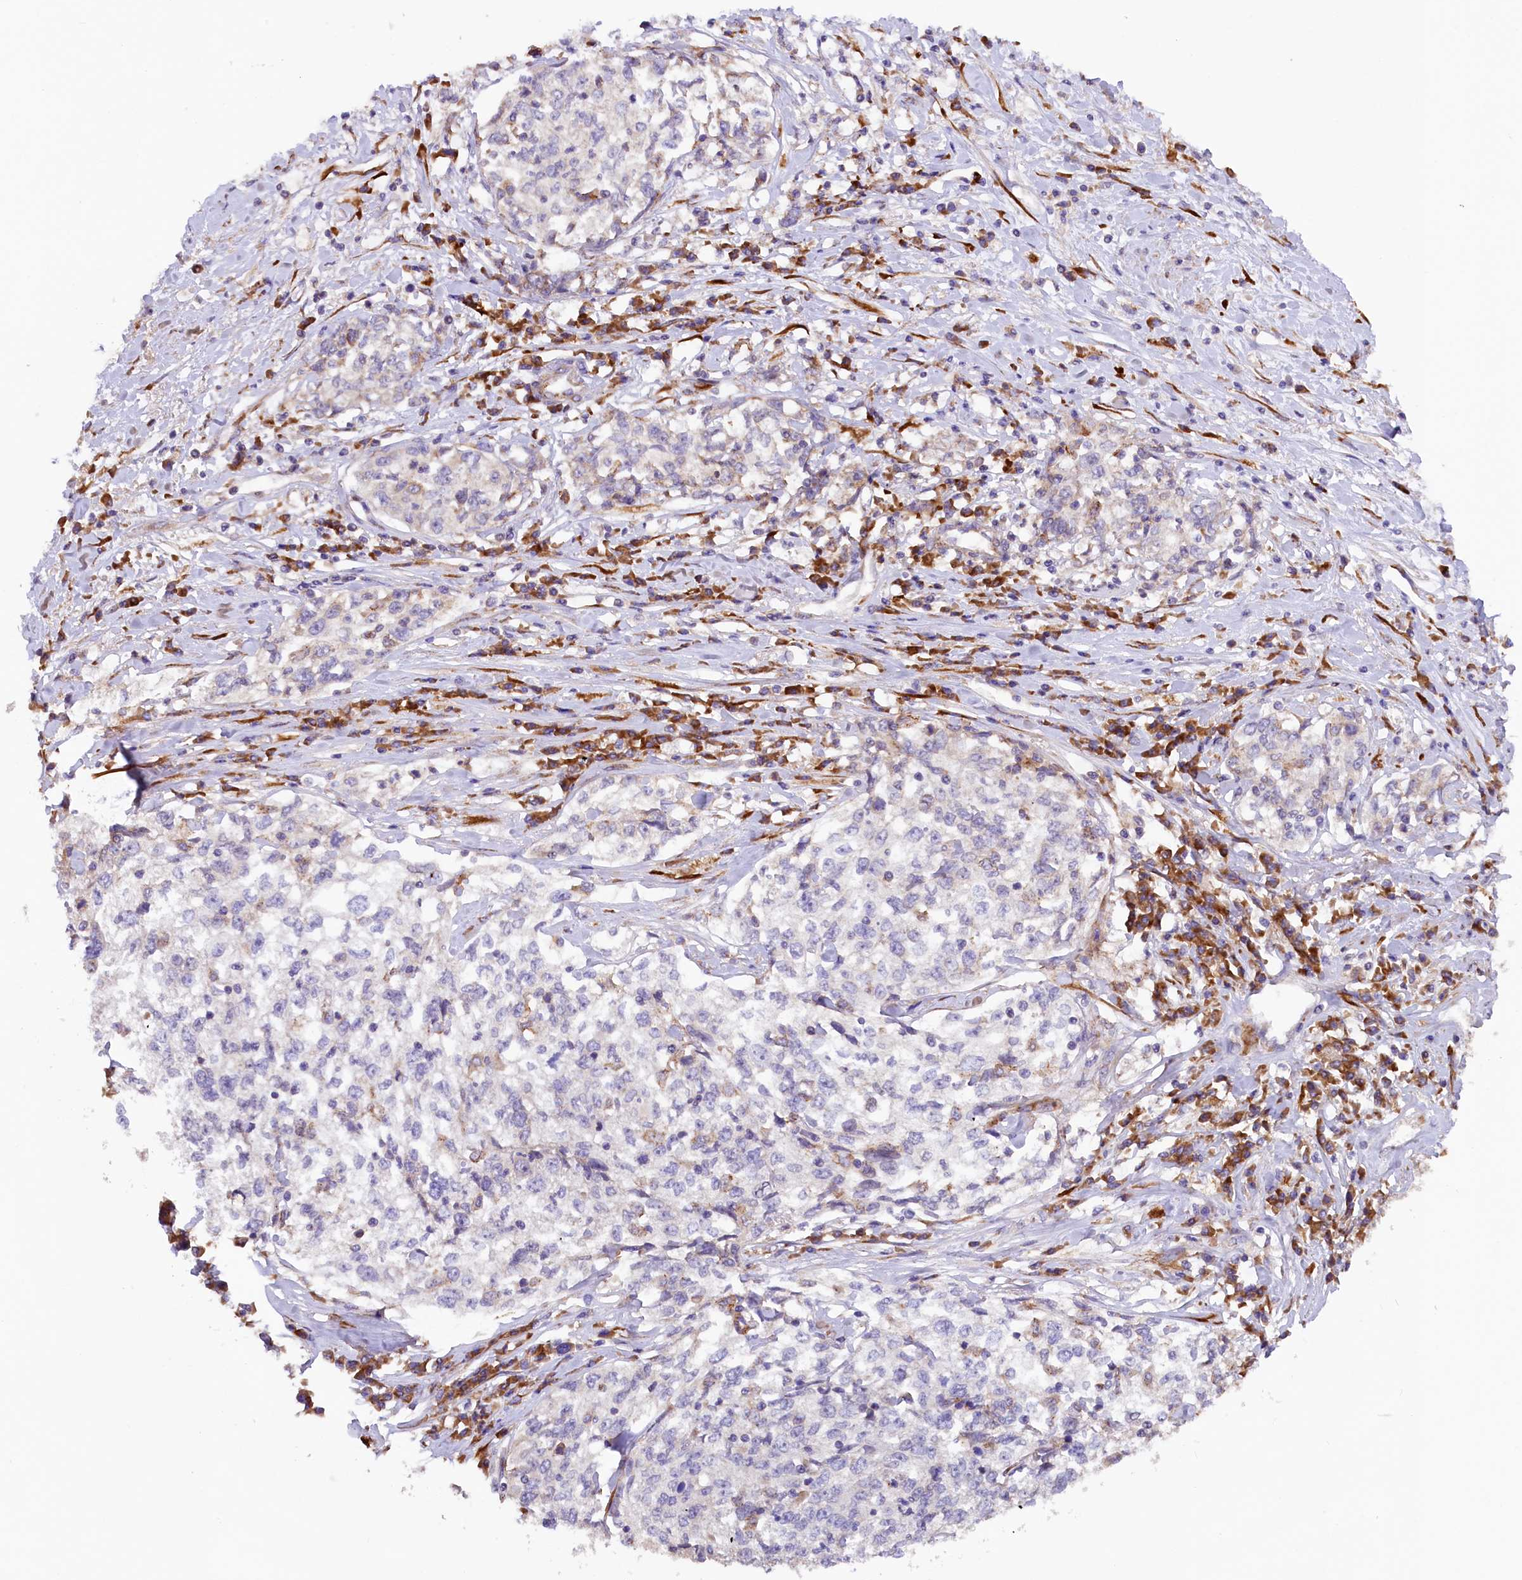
{"staining": {"intensity": "negative", "quantity": "none", "location": "none"}, "tissue": "cervical cancer", "cell_type": "Tumor cells", "image_type": "cancer", "snomed": [{"axis": "morphology", "description": "Squamous cell carcinoma, NOS"}, {"axis": "topography", "description": "Cervix"}], "caption": "Cervical cancer was stained to show a protein in brown. There is no significant positivity in tumor cells. The staining was performed using DAB (3,3'-diaminobenzidine) to visualize the protein expression in brown, while the nuclei were stained in blue with hematoxylin (Magnification: 20x).", "gene": "SSC5D", "patient": {"sex": "female", "age": 57}}